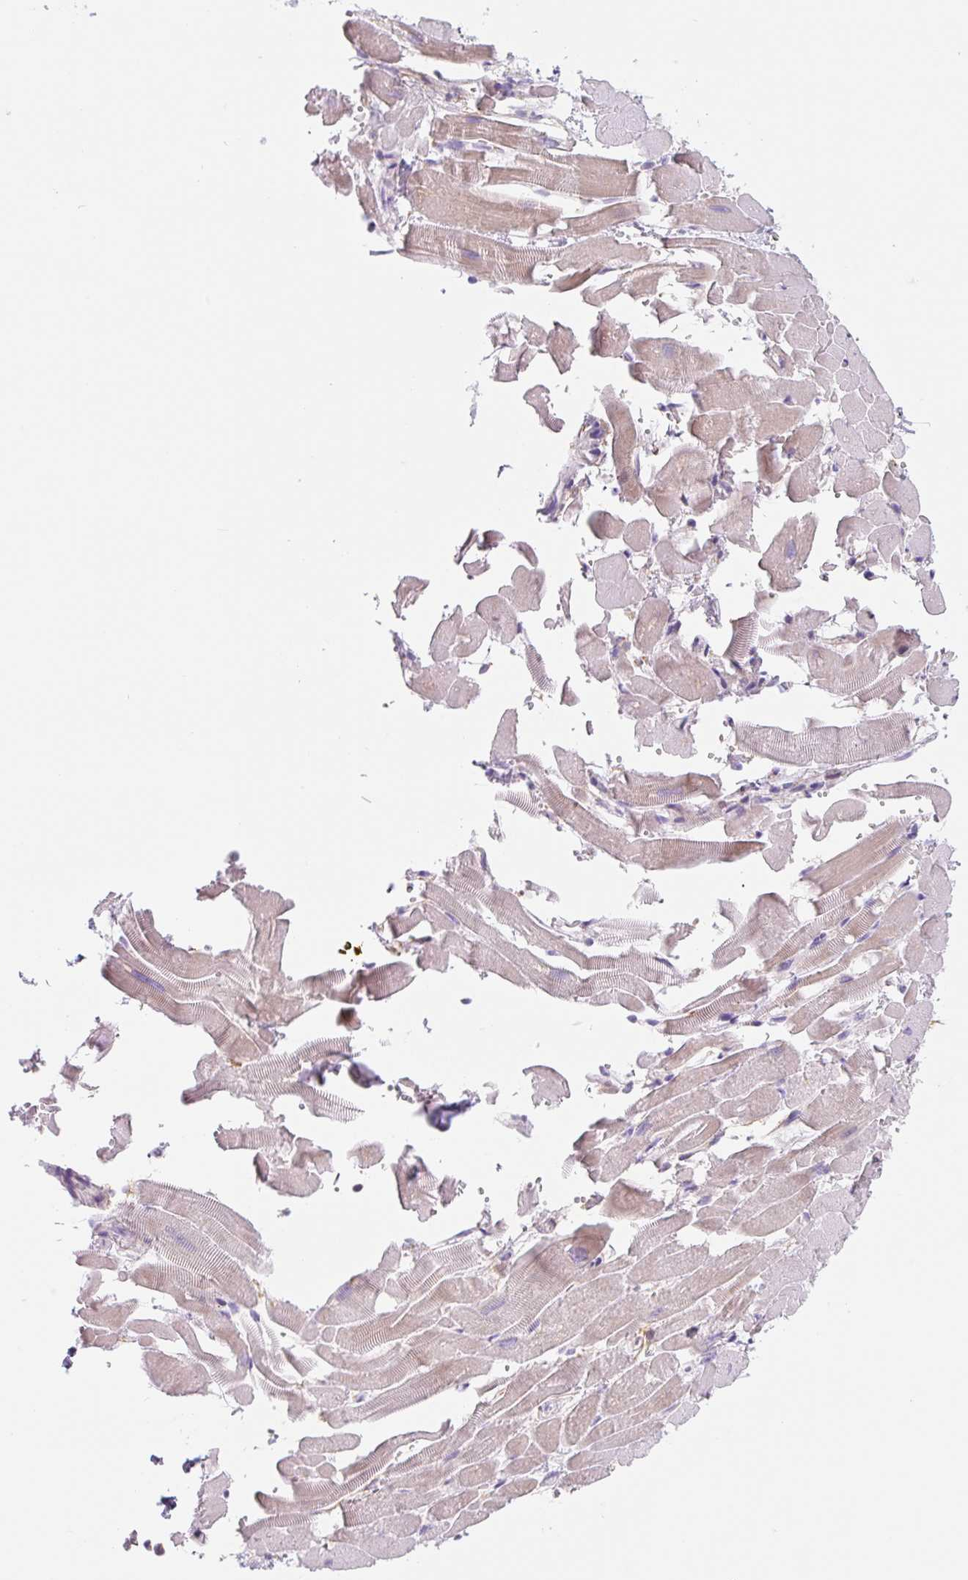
{"staining": {"intensity": "weak", "quantity": "<25%", "location": "cytoplasmic/membranous"}, "tissue": "heart muscle", "cell_type": "Cardiomyocytes", "image_type": "normal", "snomed": [{"axis": "morphology", "description": "Normal tissue, NOS"}, {"axis": "topography", "description": "Heart"}], "caption": "IHC of benign heart muscle exhibits no positivity in cardiomyocytes.", "gene": "LYVE1", "patient": {"sex": "male", "age": 37}}